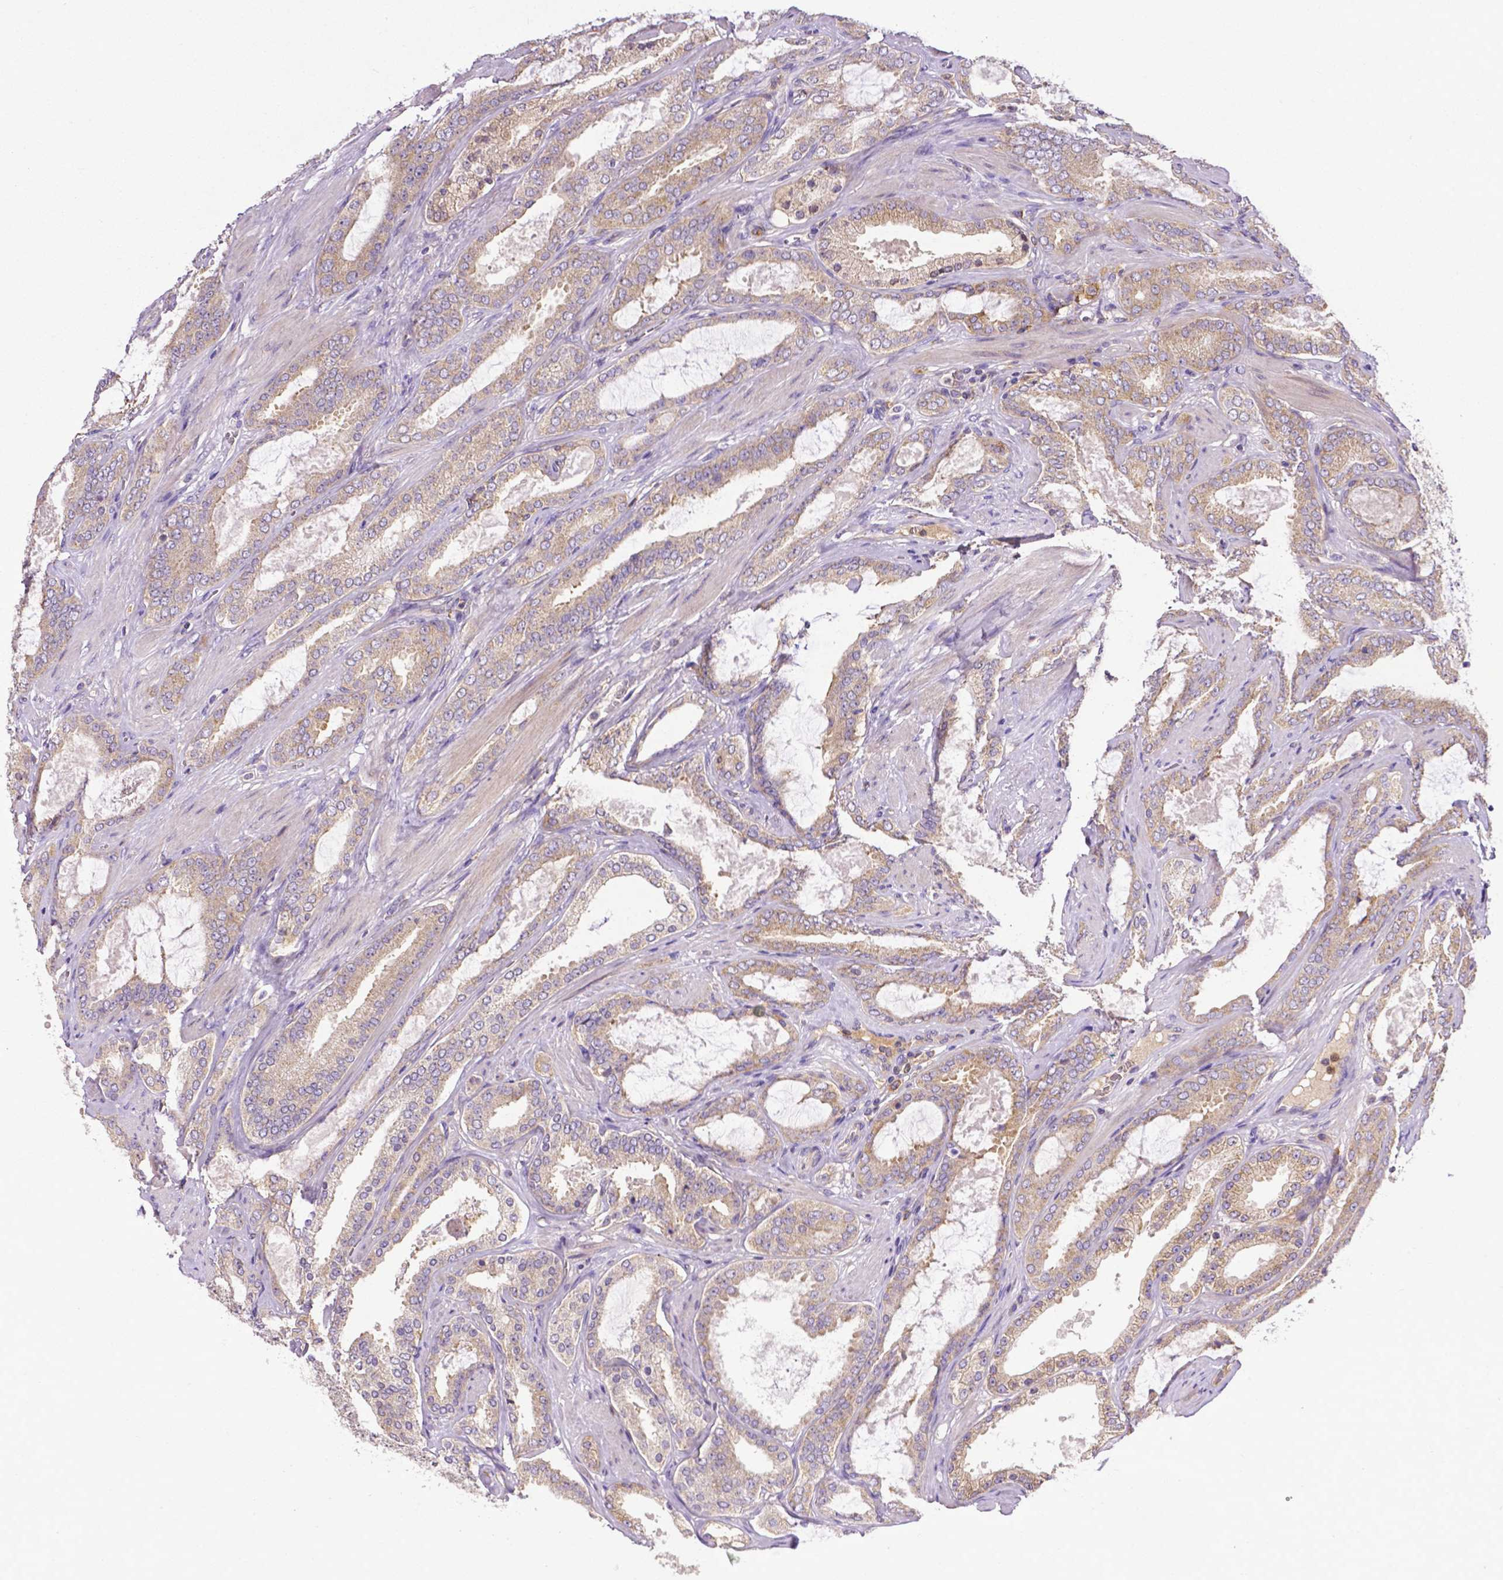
{"staining": {"intensity": "weak", "quantity": "<25%", "location": "cytoplasmic/membranous"}, "tissue": "prostate cancer", "cell_type": "Tumor cells", "image_type": "cancer", "snomed": [{"axis": "morphology", "description": "Adenocarcinoma, High grade"}, {"axis": "topography", "description": "Prostate"}], "caption": "High magnification brightfield microscopy of adenocarcinoma (high-grade) (prostate) stained with DAB (3,3'-diaminobenzidine) (brown) and counterstained with hematoxylin (blue): tumor cells show no significant expression.", "gene": "DICER1", "patient": {"sex": "male", "age": 63}}